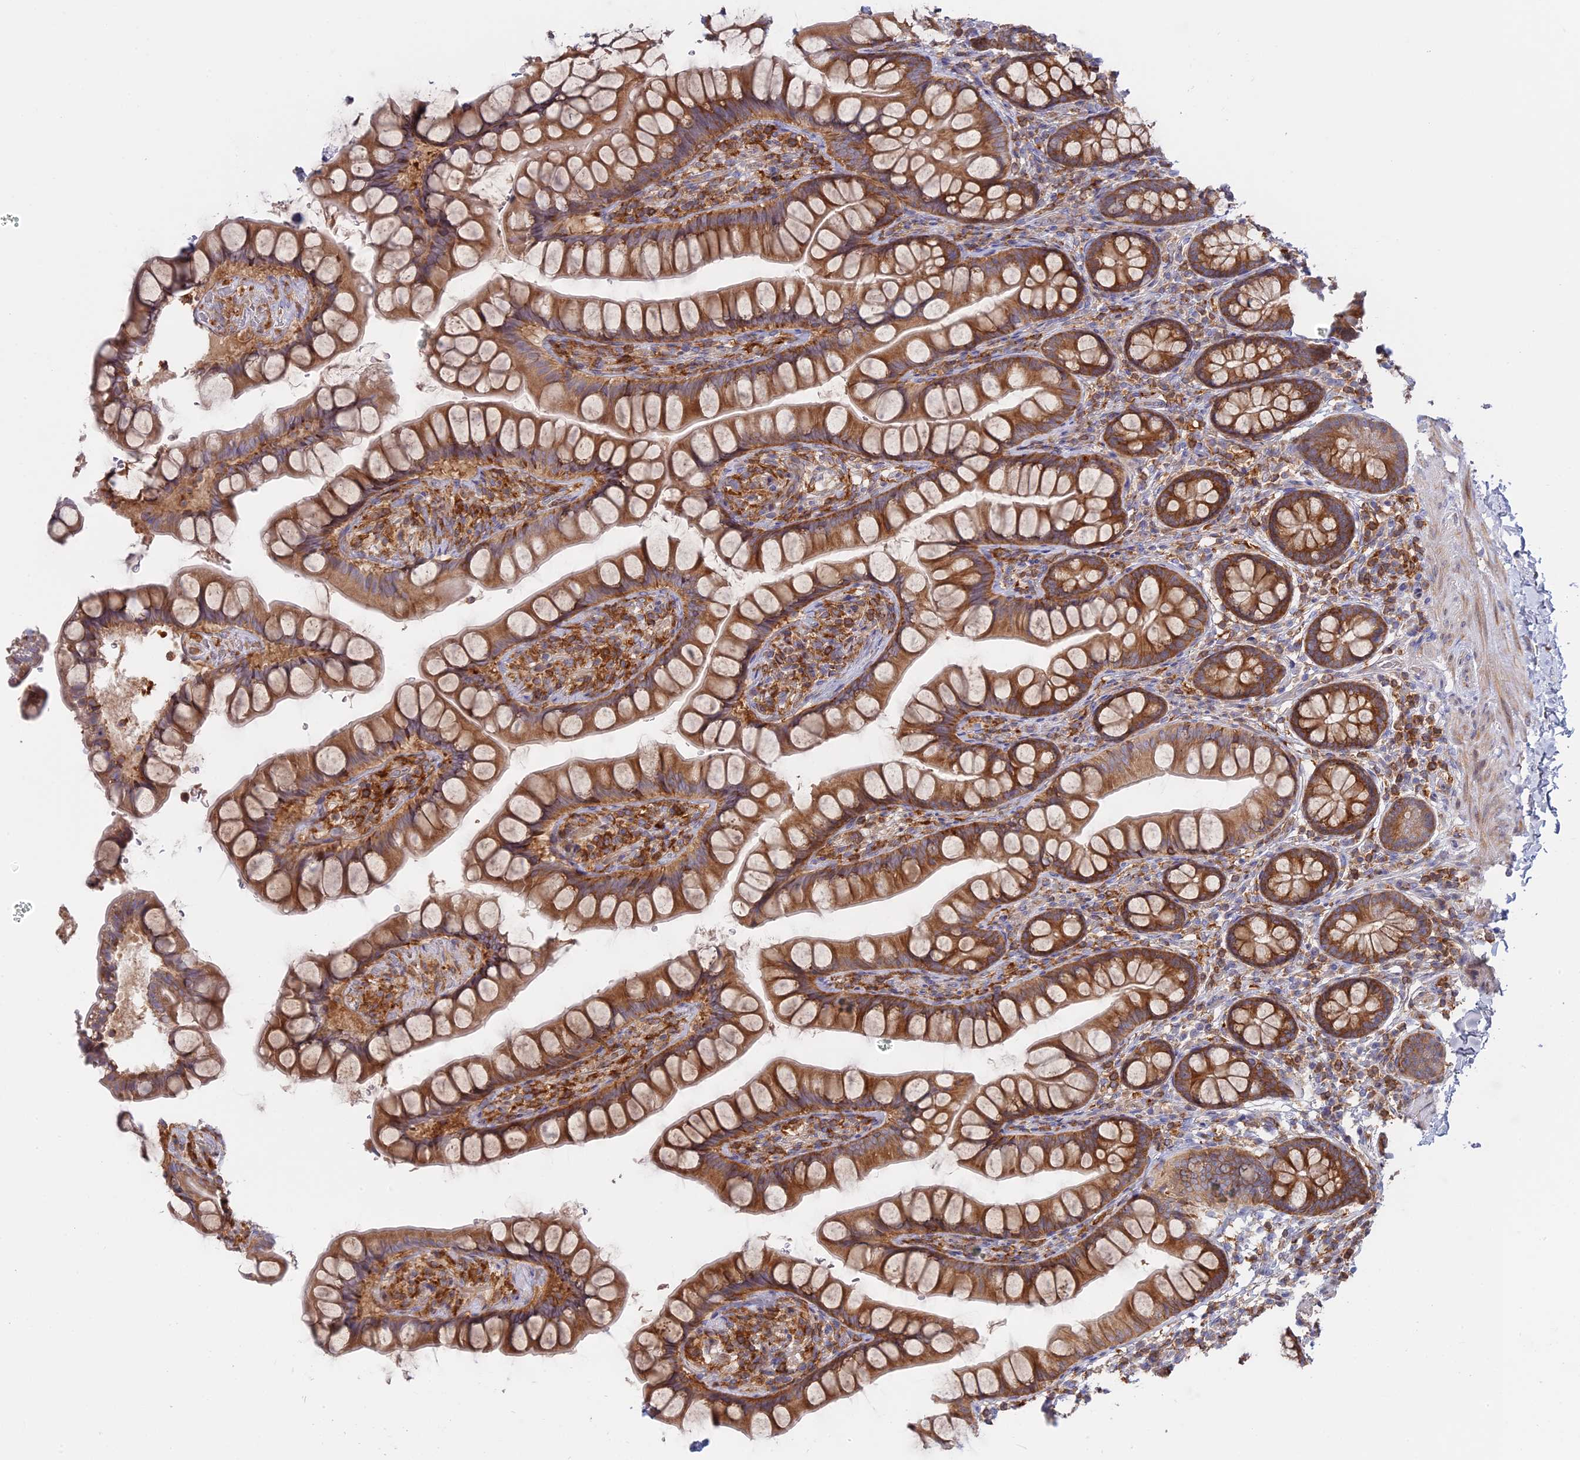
{"staining": {"intensity": "moderate", "quantity": ">75%", "location": "cytoplasmic/membranous"}, "tissue": "small intestine", "cell_type": "Glandular cells", "image_type": "normal", "snomed": [{"axis": "morphology", "description": "Normal tissue, NOS"}, {"axis": "topography", "description": "Small intestine"}], "caption": "Human small intestine stained with a protein marker demonstrates moderate staining in glandular cells.", "gene": "GMIP", "patient": {"sex": "male", "age": 70}}